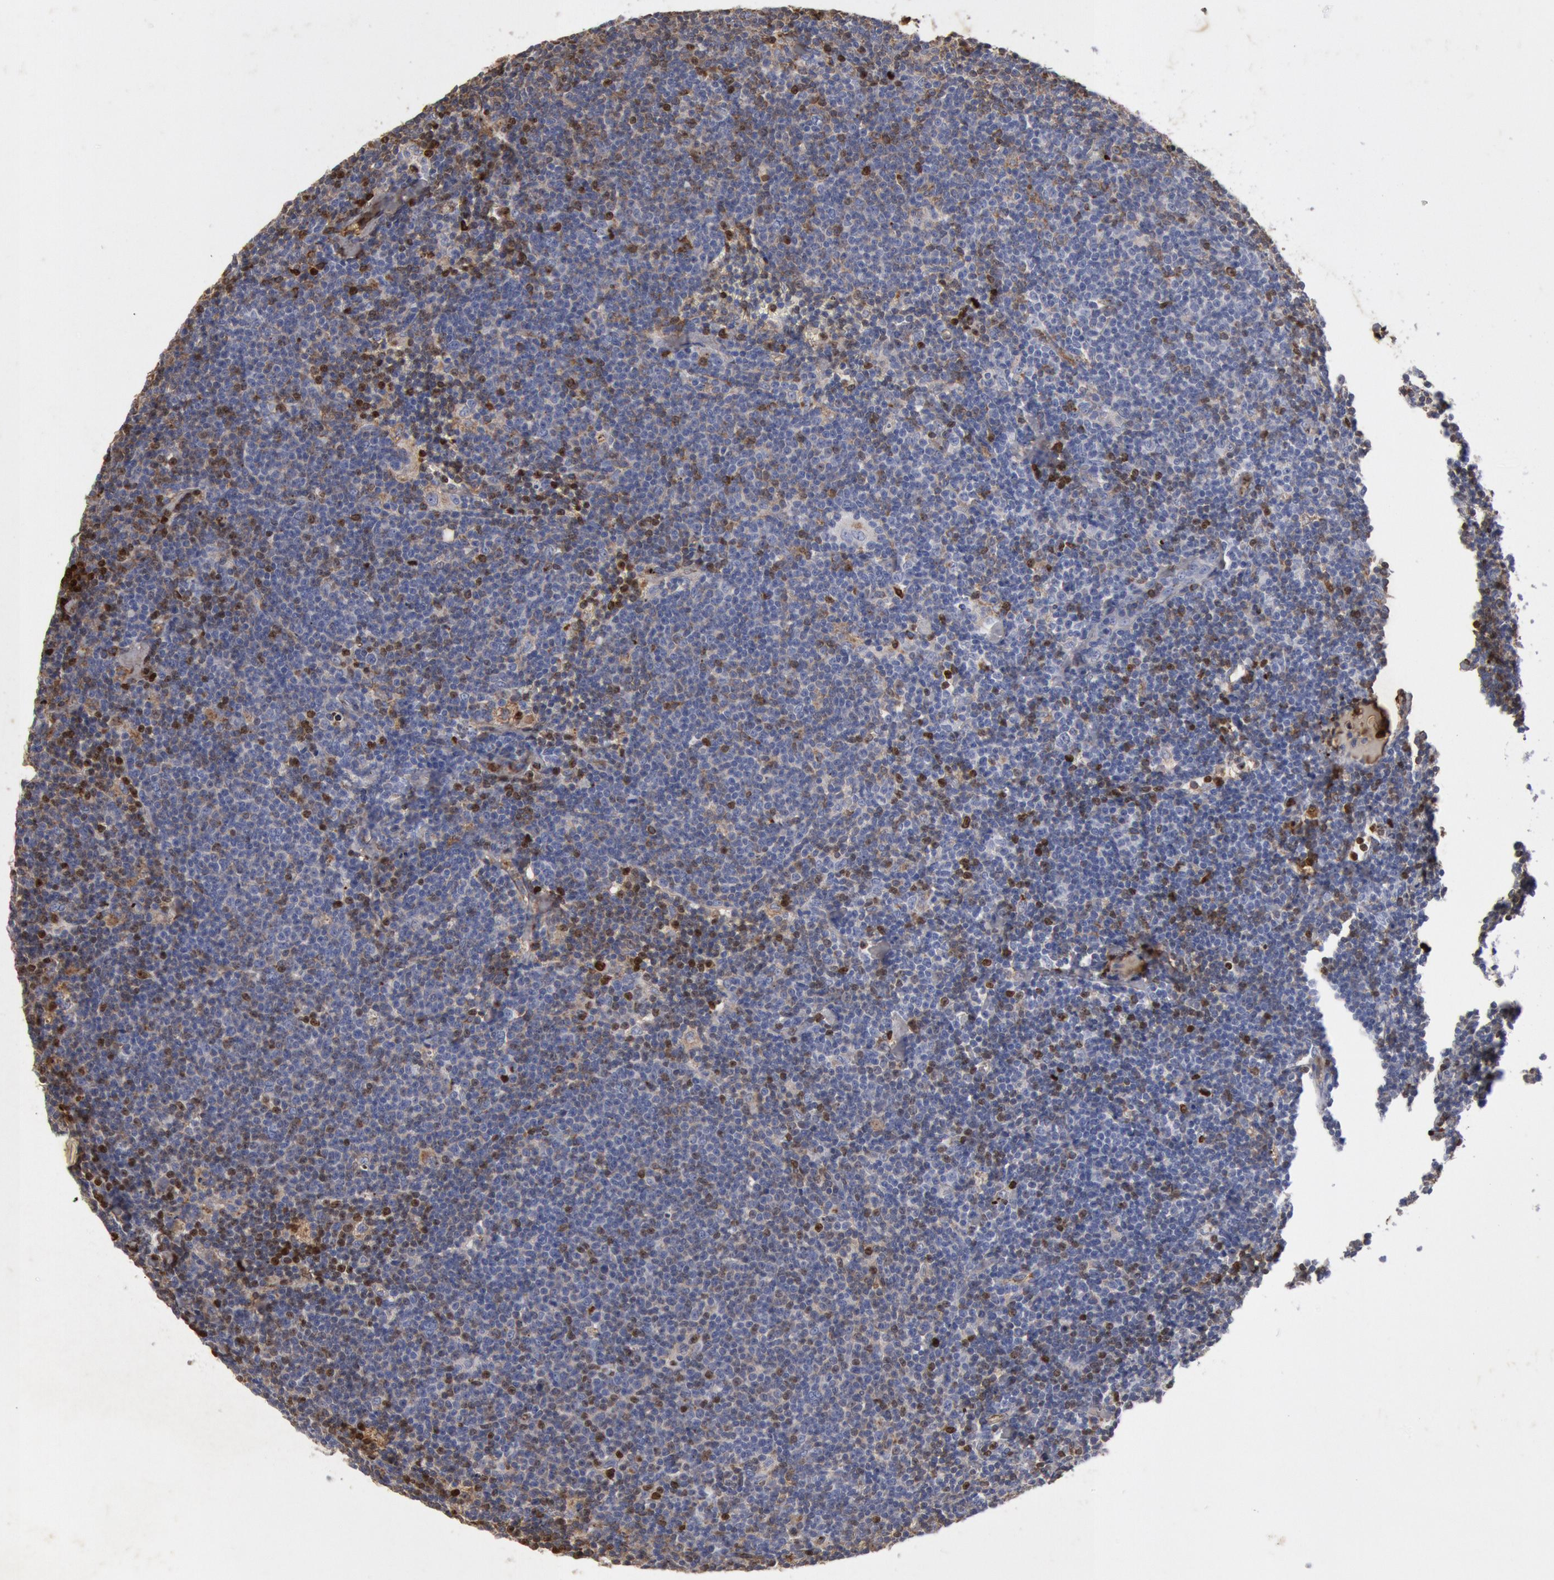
{"staining": {"intensity": "weak", "quantity": "25%-75%", "location": "cytoplasmic/membranous,nuclear"}, "tissue": "lymphoma", "cell_type": "Tumor cells", "image_type": "cancer", "snomed": [{"axis": "morphology", "description": "Malignant lymphoma, non-Hodgkin's type, Low grade"}, {"axis": "topography", "description": "Lymph node"}], "caption": "Protein staining by immunohistochemistry reveals weak cytoplasmic/membranous and nuclear staining in approximately 25%-75% of tumor cells in low-grade malignant lymphoma, non-Hodgkin's type.", "gene": "FOXA2", "patient": {"sex": "male", "age": 65}}